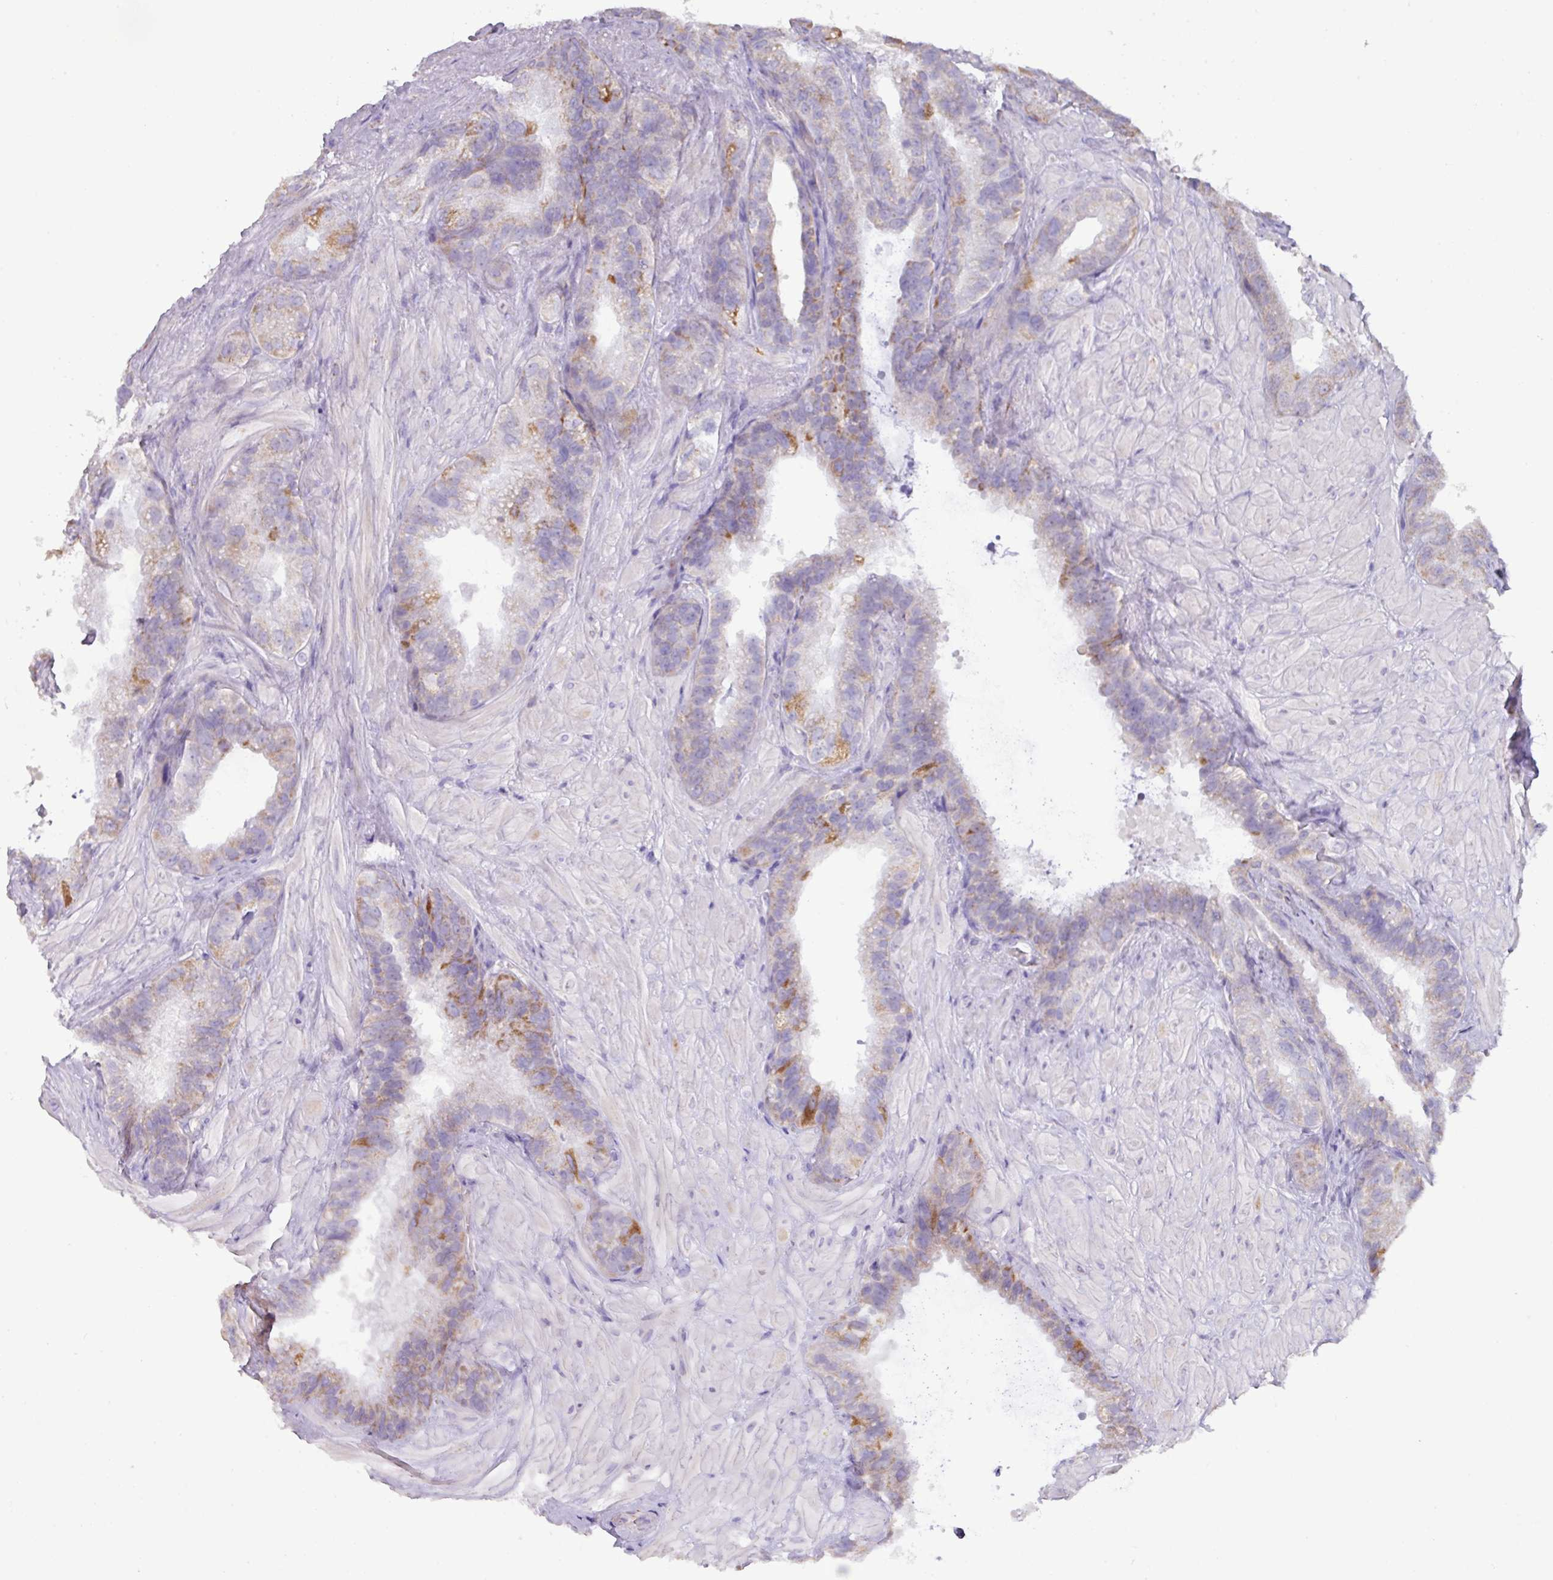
{"staining": {"intensity": "moderate", "quantity": "<25%", "location": "cytoplasmic/membranous"}, "tissue": "seminal vesicle", "cell_type": "Glandular cells", "image_type": "normal", "snomed": [{"axis": "morphology", "description": "Normal tissue, NOS"}, {"axis": "topography", "description": "Seminal veicle"}, {"axis": "topography", "description": "Peripheral nerve tissue"}], "caption": "High-magnification brightfield microscopy of benign seminal vesicle stained with DAB (brown) and counterstained with hematoxylin (blue). glandular cells exhibit moderate cytoplasmic/membranous expression is present in approximately<25% of cells. (DAB IHC, brown staining for protein, blue staining for nuclei).", "gene": "MT", "patient": {"sex": "male", "age": 76}}